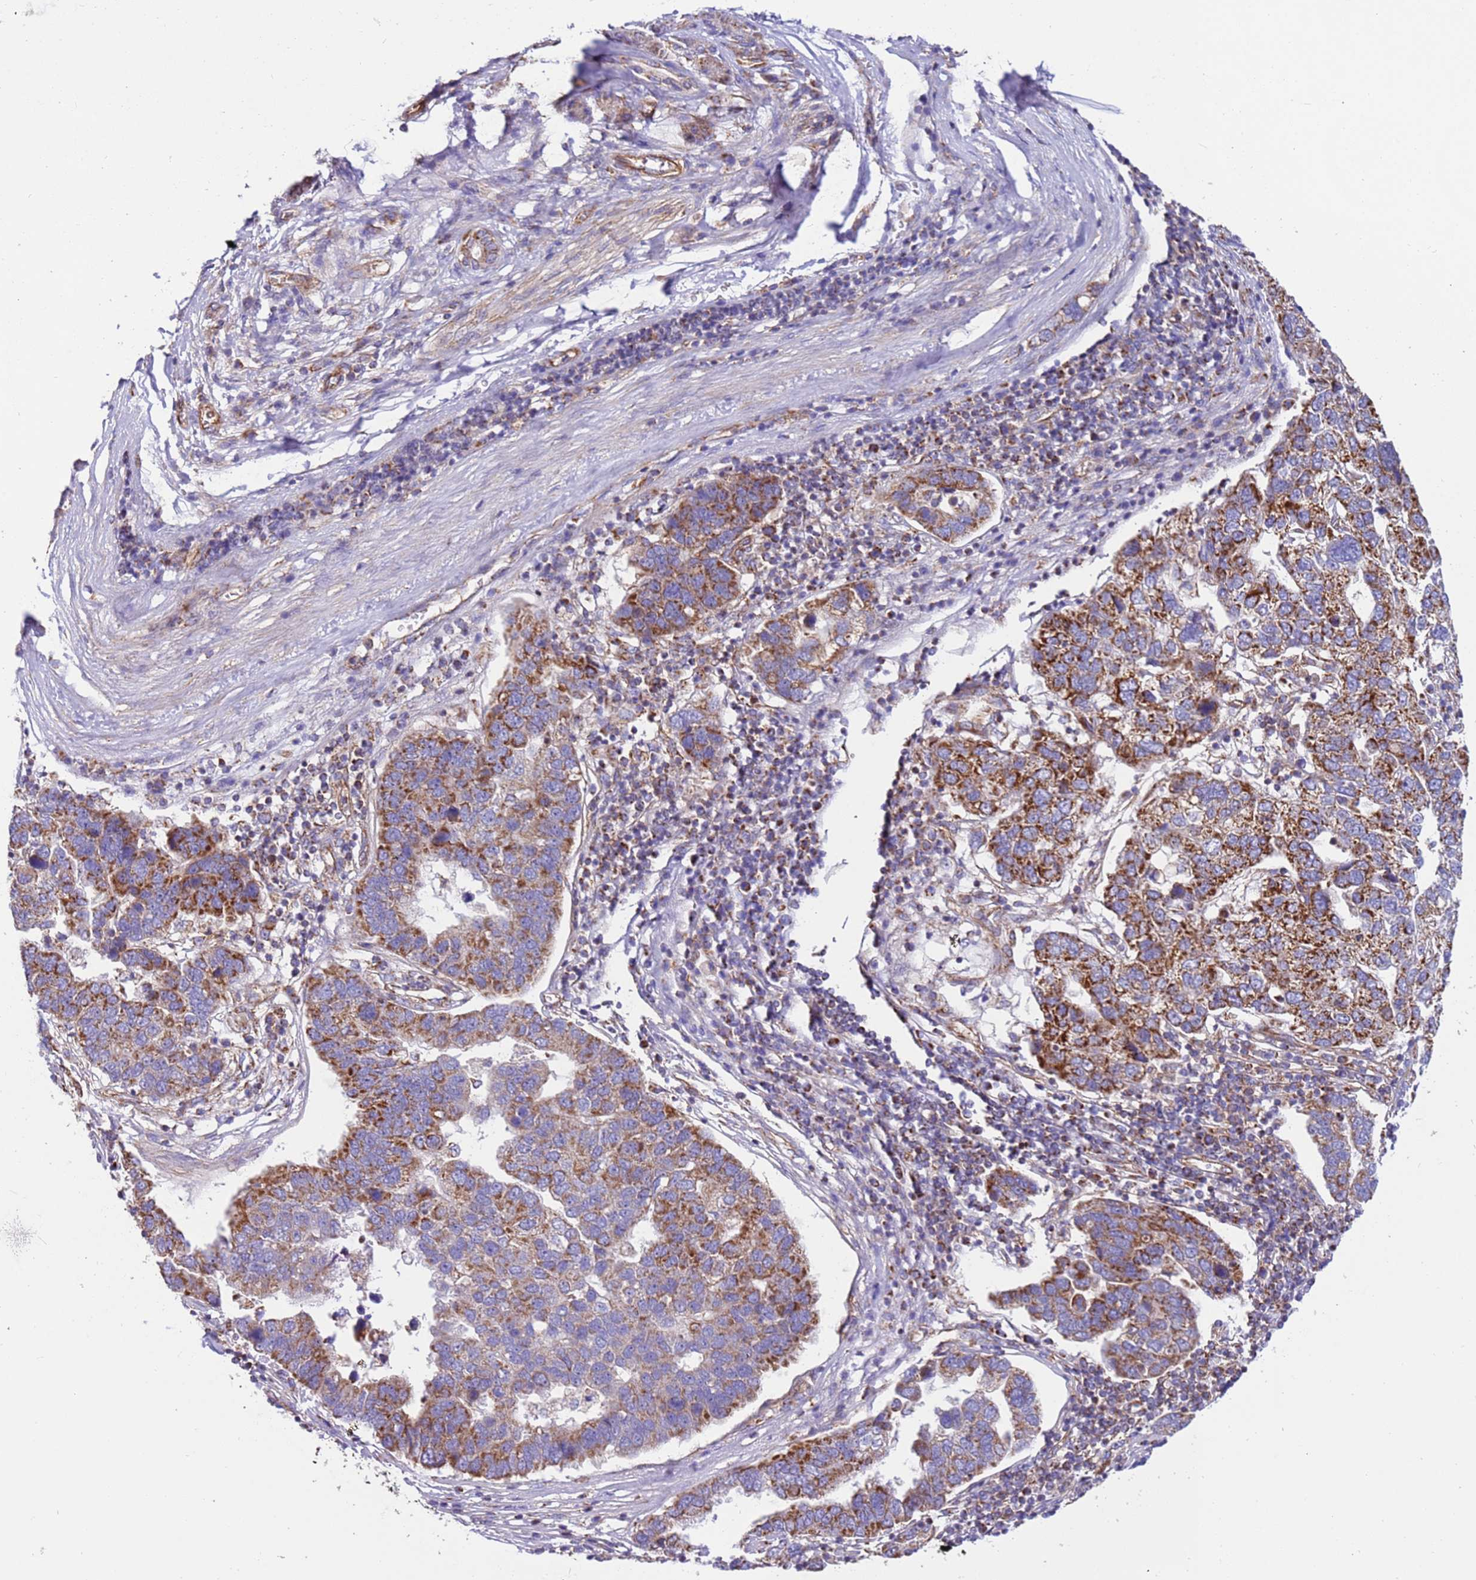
{"staining": {"intensity": "strong", "quantity": "25%-75%", "location": "cytoplasmic/membranous"}, "tissue": "pancreatic cancer", "cell_type": "Tumor cells", "image_type": "cancer", "snomed": [{"axis": "morphology", "description": "Adenocarcinoma, NOS"}, {"axis": "topography", "description": "Pancreas"}], "caption": "Protein staining of pancreatic cancer (adenocarcinoma) tissue reveals strong cytoplasmic/membranous staining in approximately 25%-75% of tumor cells.", "gene": "MRPL20", "patient": {"sex": "female", "age": 61}}